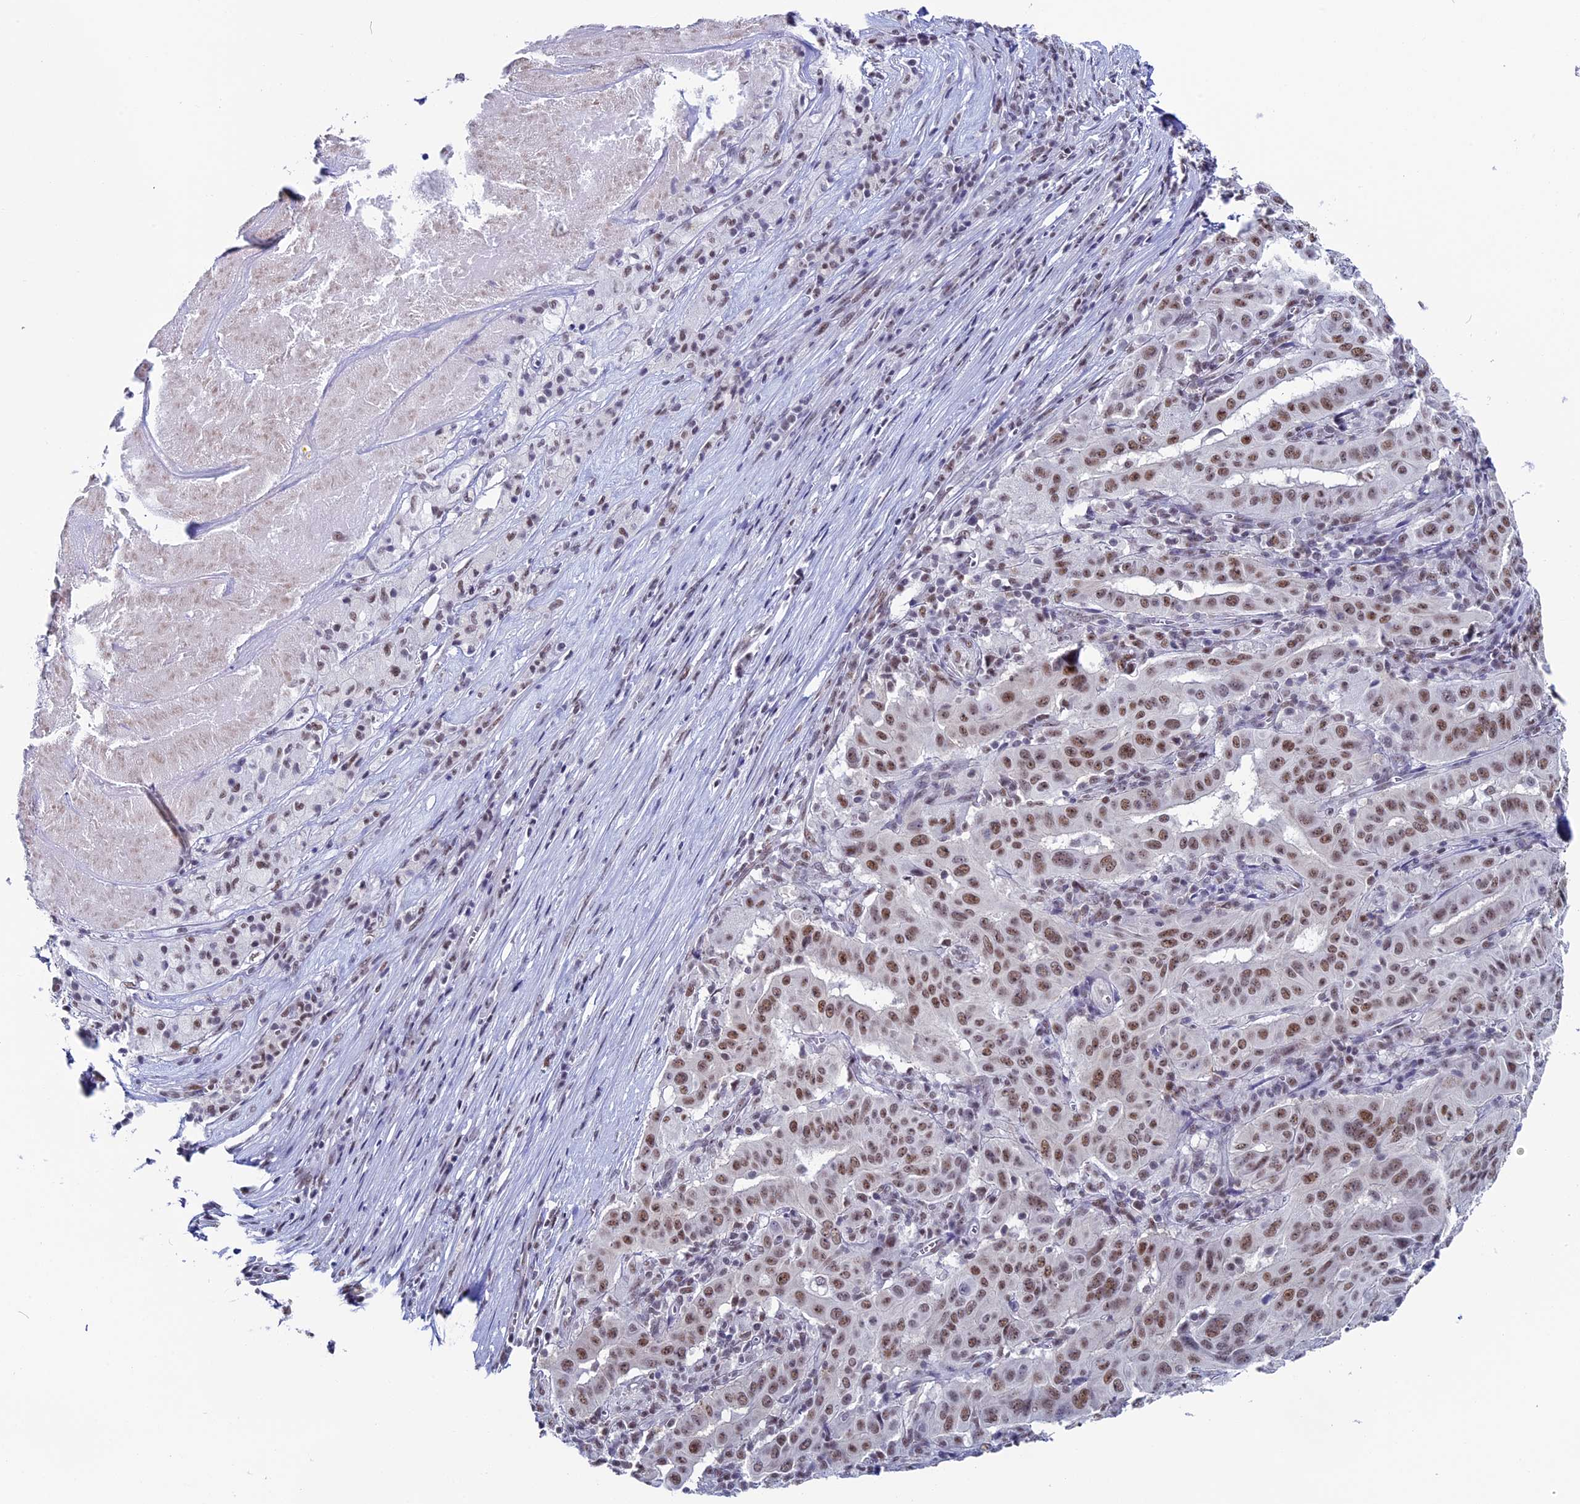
{"staining": {"intensity": "moderate", "quantity": ">75%", "location": "nuclear"}, "tissue": "pancreatic cancer", "cell_type": "Tumor cells", "image_type": "cancer", "snomed": [{"axis": "morphology", "description": "Adenocarcinoma, NOS"}, {"axis": "topography", "description": "Pancreas"}], "caption": "Human pancreatic cancer stained with a brown dye shows moderate nuclear positive positivity in about >75% of tumor cells.", "gene": "CD2BP2", "patient": {"sex": "male", "age": 63}}